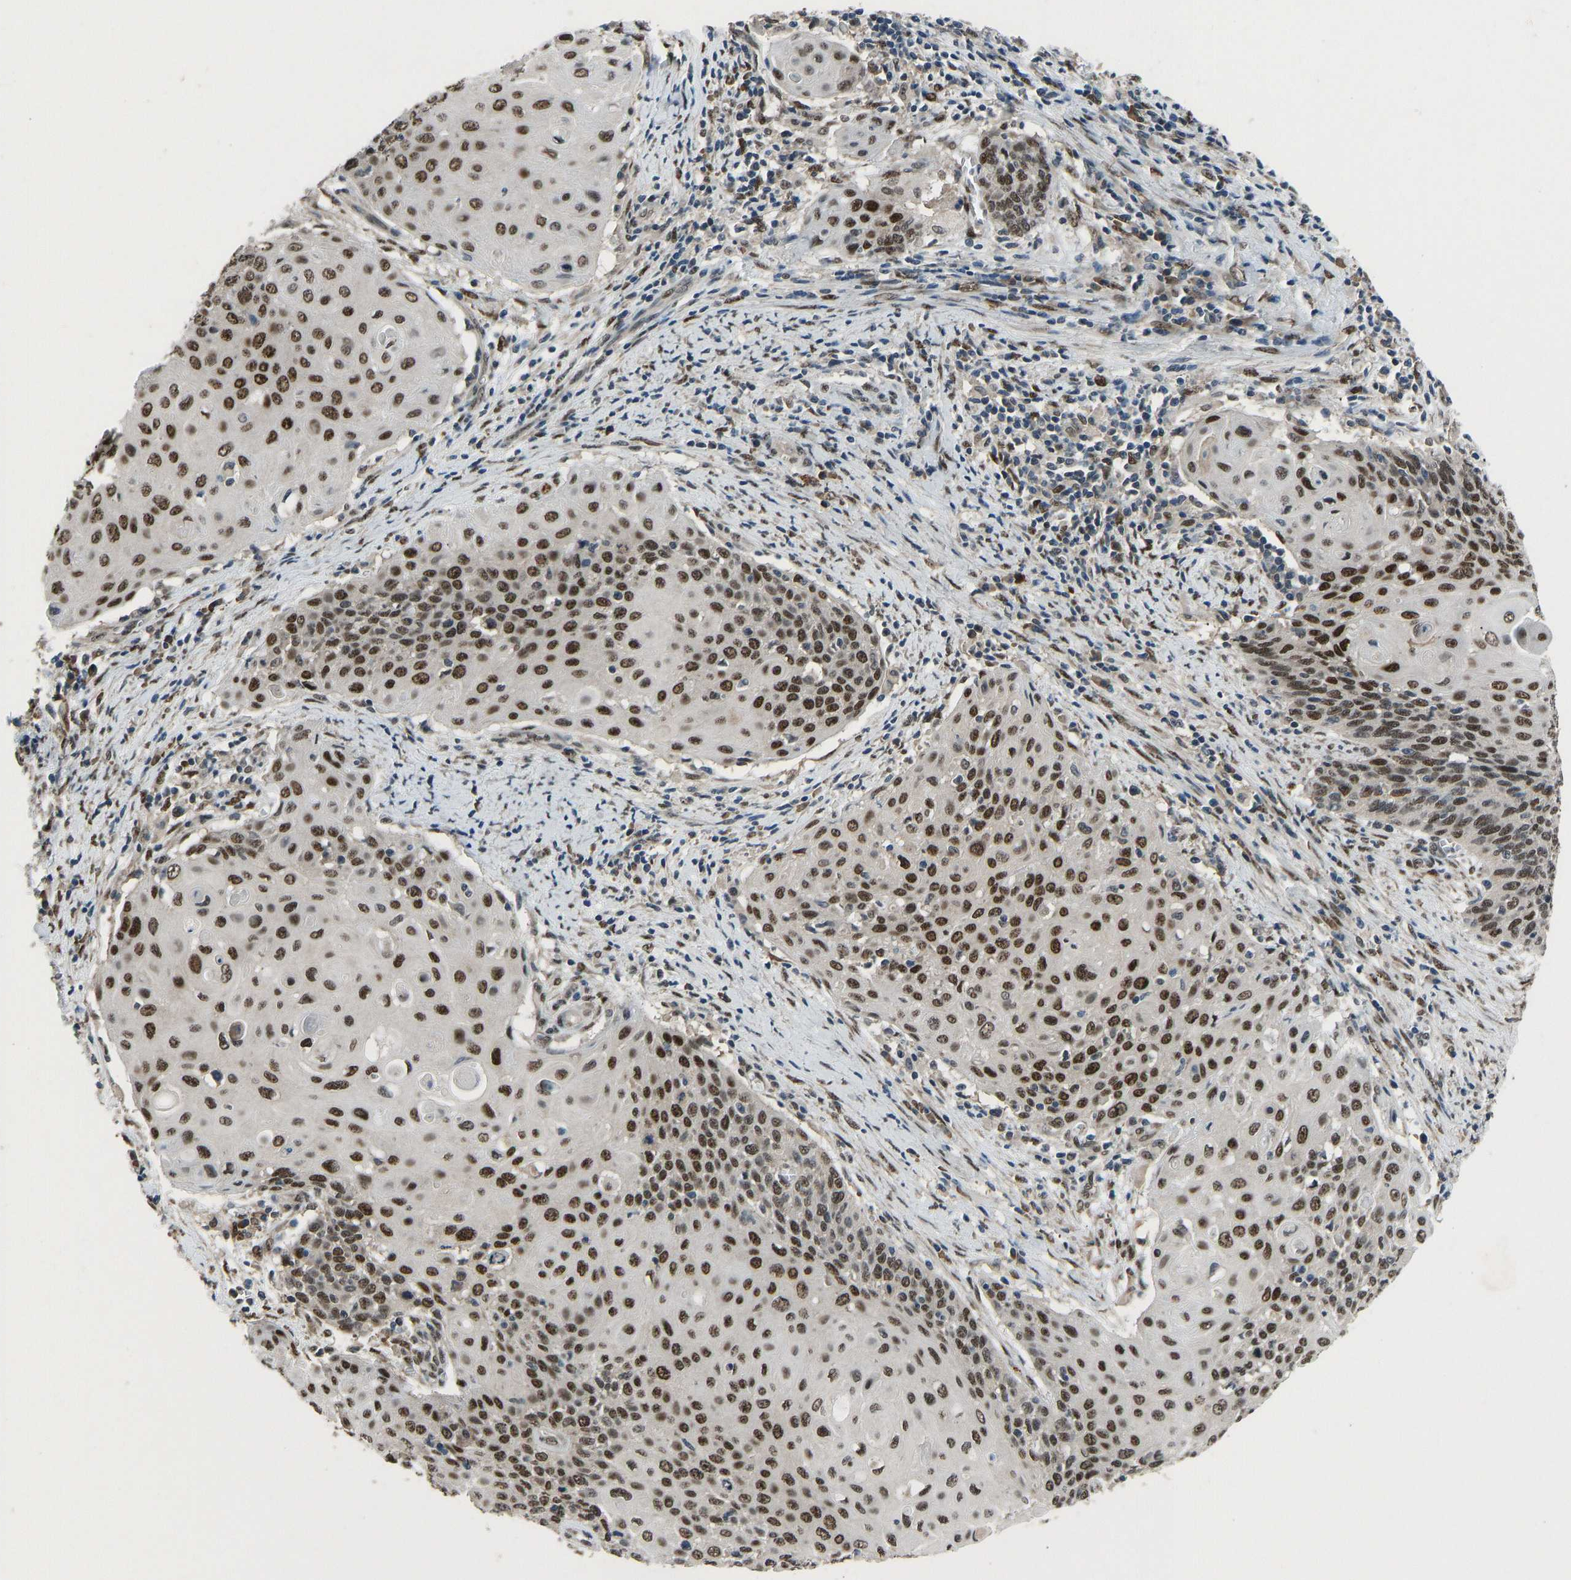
{"staining": {"intensity": "strong", "quantity": ">75%", "location": "nuclear"}, "tissue": "cervical cancer", "cell_type": "Tumor cells", "image_type": "cancer", "snomed": [{"axis": "morphology", "description": "Squamous cell carcinoma, NOS"}, {"axis": "topography", "description": "Cervix"}], "caption": "Protein expression analysis of human cervical cancer (squamous cell carcinoma) reveals strong nuclear positivity in approximately >75% of tumor cells. (brown staining indicates protein expression, while blue staining denotes nuclei).", "gene": "FOS", "patient": {"sex": "female", "age": 39}}